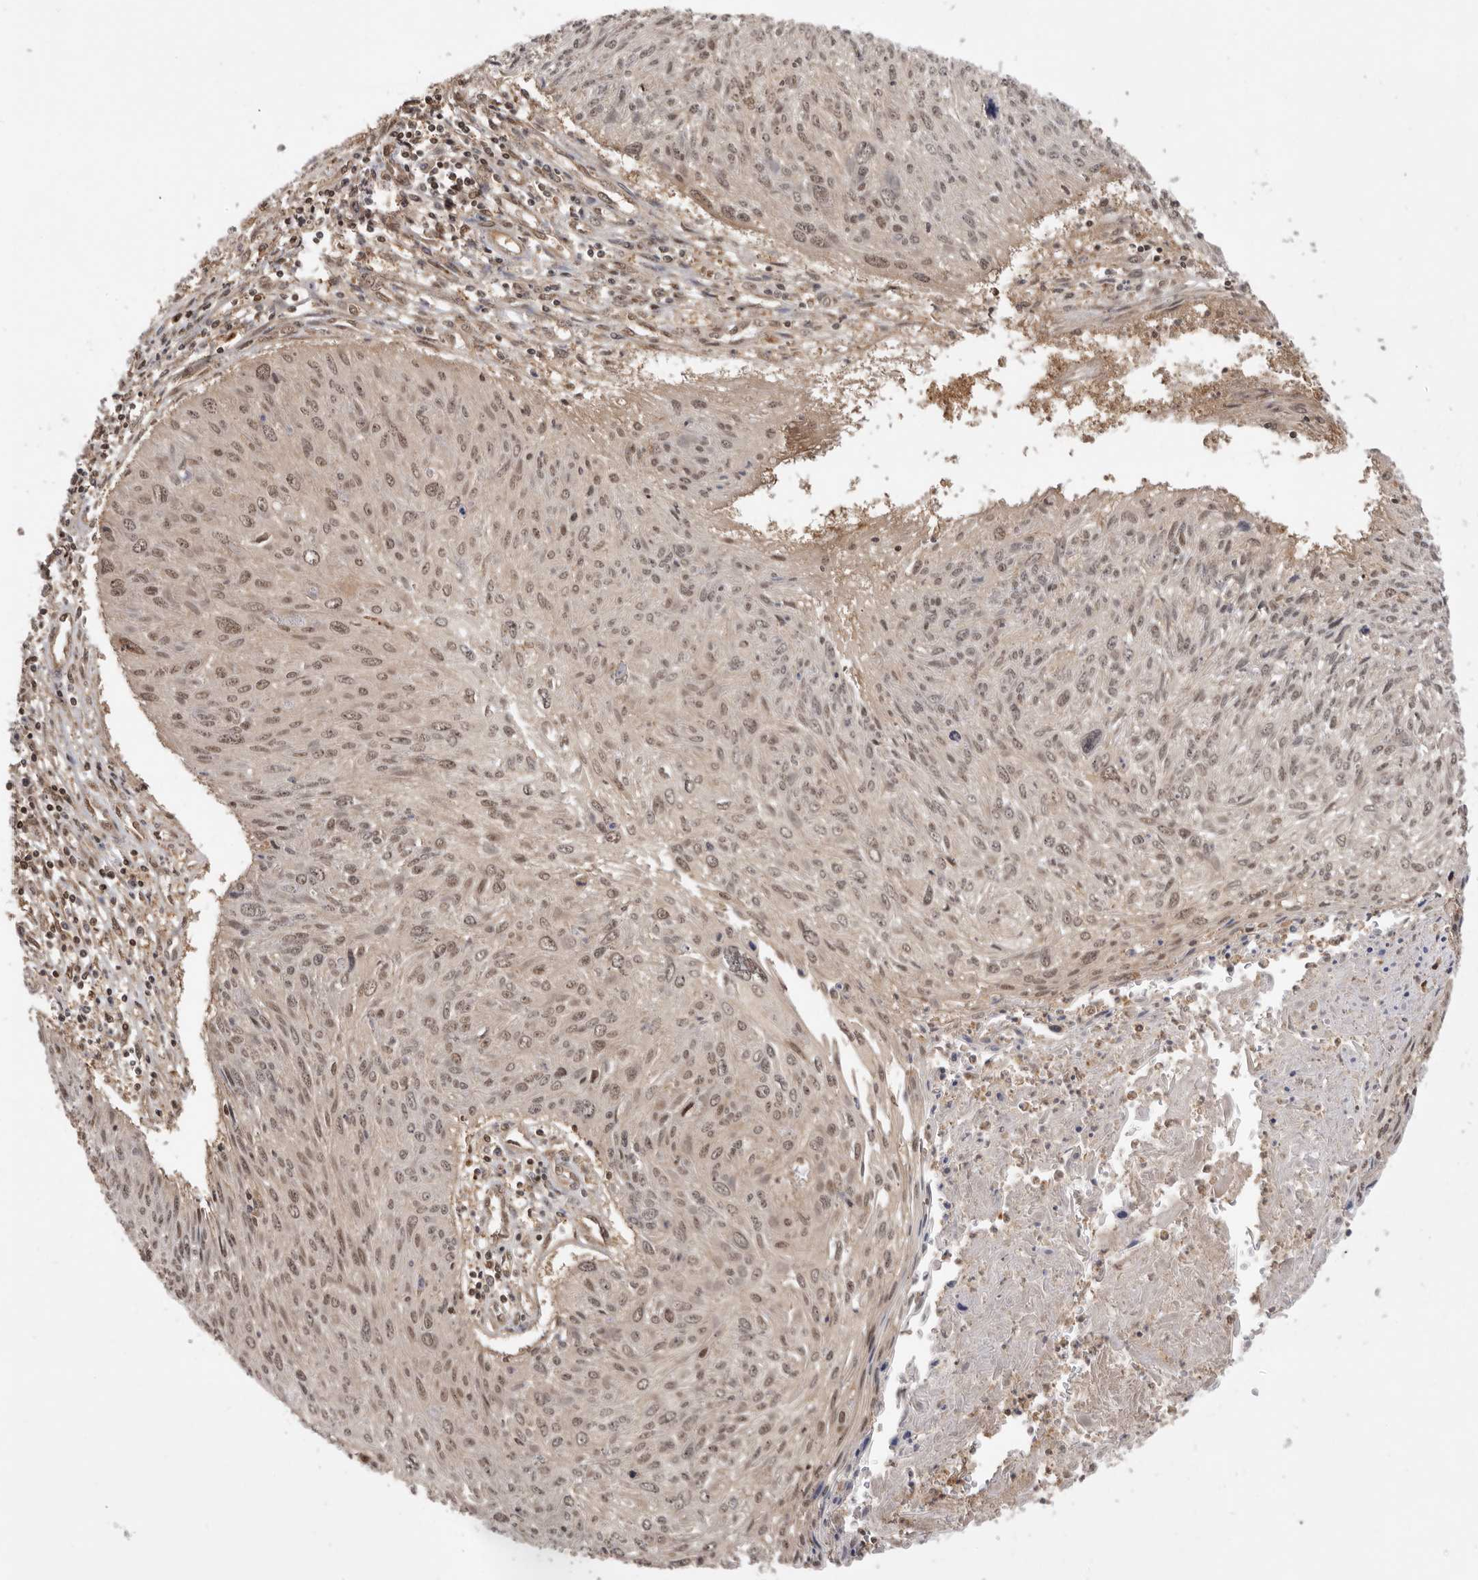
{"staining": {"intensity": "weak", "quantity": ">75%", "location": "nuclear"}, "tissue": "cervical cancer", "cell_type": "Tumor cells", "image_type": "cancer", "snomed": [{"axis": "morphology", "description": "Squamous cell carcinoma, NOS"}, {"axis": "topography", "description": "Cervix"}], "caption": "Protein staining of squamous cell carcinoma (cervical) tissue shows weak nuclear expression in about >75% of tumor cells.", "gene": "ADPRS", "patient": {"sex": "female", "age": 51}}